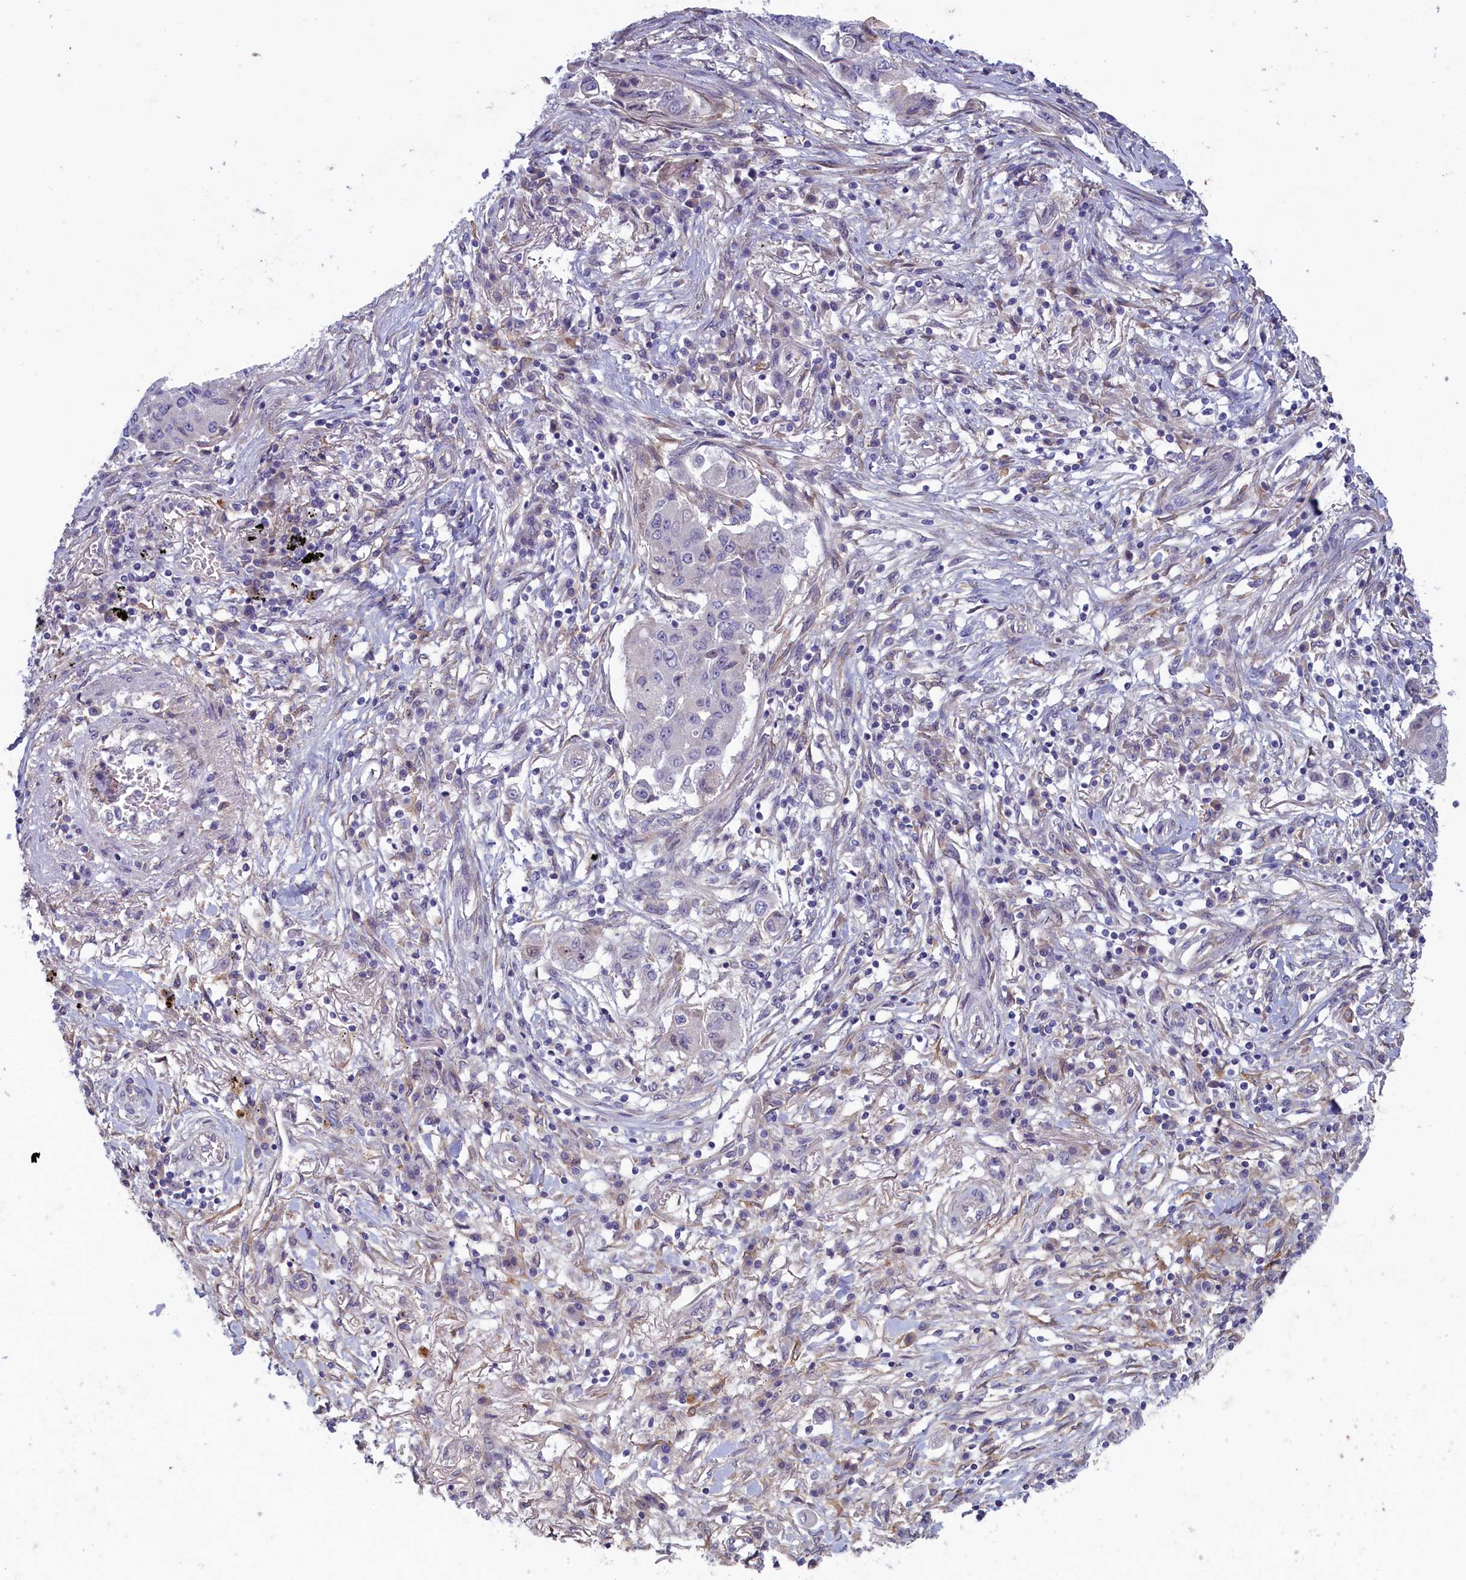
{"staining": {"intensity": "negative", "quantity": "none", "location": "none"}, "tissue": "lung cancer", "cell_type": "Tumor cells", "image_type": "cancer", "snomed": [{"axis": "morphology", "description": "Squamous cell carcinoma, NOS"}, {"axis": "topography", "description": "Lung"}], "caption": "An immunohistochemistry photomicrograph of lung squamous cell carcinoma is shown. There is no staining in tumor cells of lung squamous cell carcinoma.", "gene": "PLEKHG6", "patient": {"sex": "male", "age": 74}}